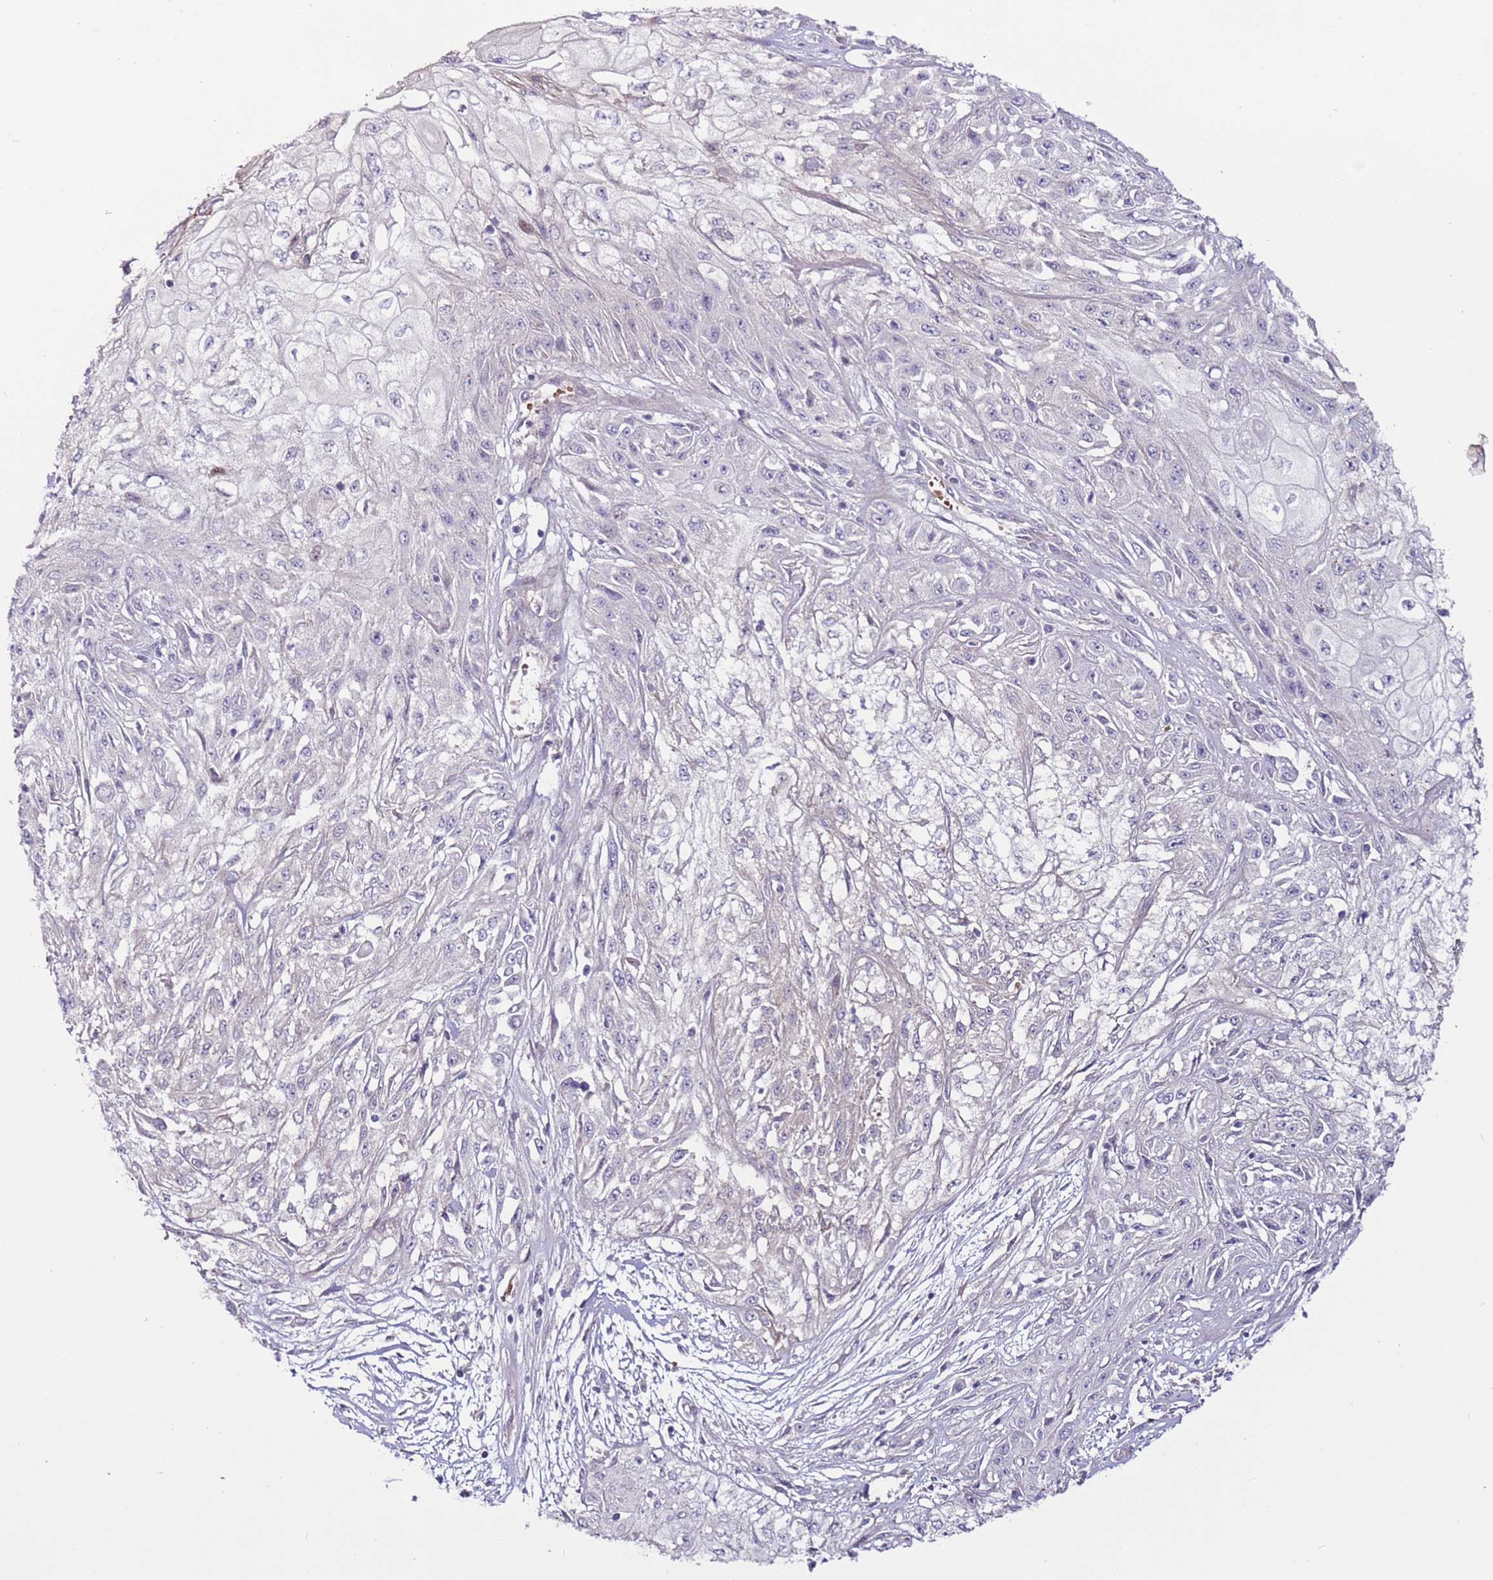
{"staining": {"intensity": "negative", "quantity": "none", "location": "none"}, "tissue": "skin cancer", "cell_type": "Tumor cells", "image_type": "cancer", "snomed": [{"axis": "morphology", "description": "Squamous cell carcinoma, NOS"}, {"axis": "morphology", "description": "Squamous cell carcinoma, metastatic, NOS"}, {"axis": "topography", "description": "Skin"}, {"axis": "topography", "description": "Lymph node"}], "caption": "A micrograph of skin cancer (metastatic squamous cell carcinoma) stained for a protein demonstrates no brown staining in tumor cells. (DAB (3,3'-diaminobenzidine) IHC, high magnification).", "gene": "MTG2", "patient": {"sex": "male", "age": 75}}